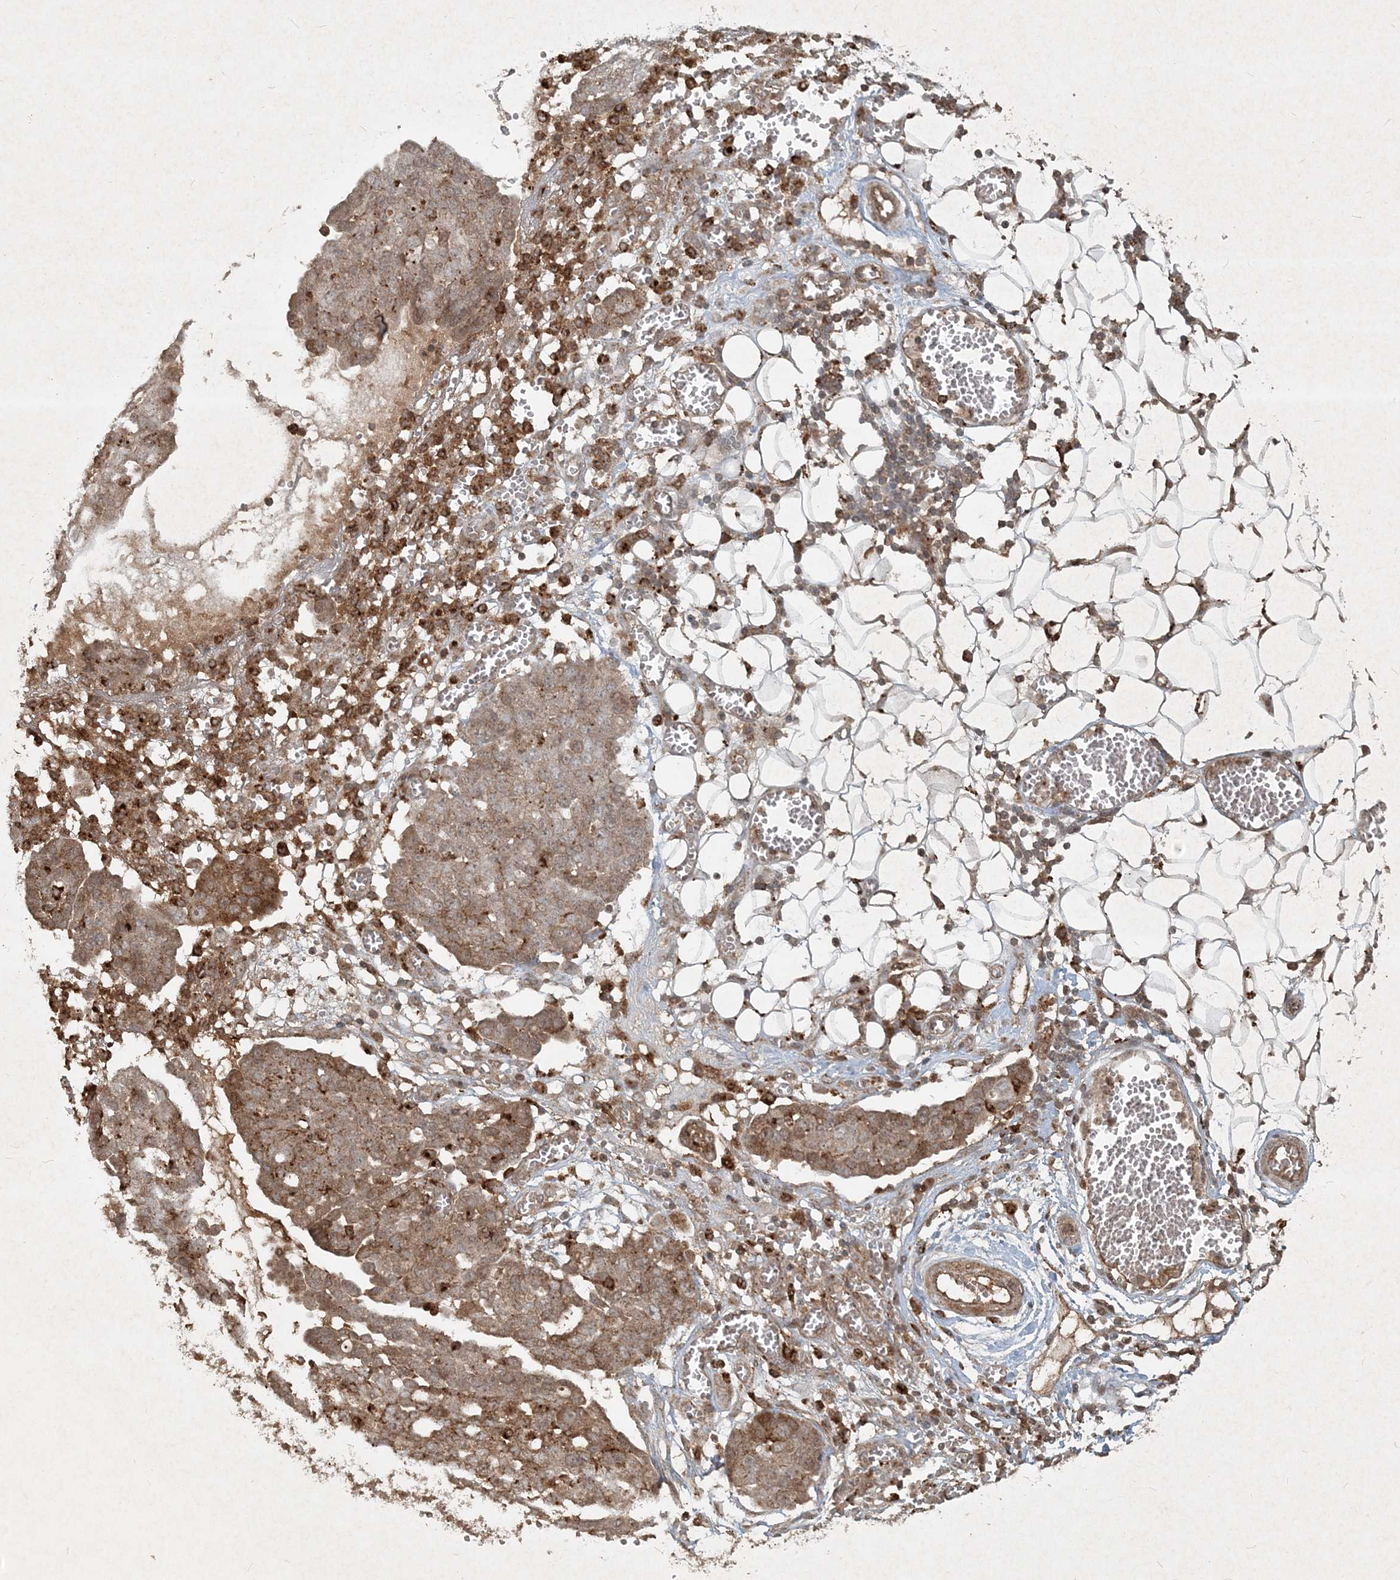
{"staining": {"intensity": "weak", "quantity": ">75%", "location": "cytoplasmic/membranous"}, "tissue": "ovarian cancer", "cell_type": "Tumor cells", "image_type": "cancer", "snomed": [{"axis": "morphology", "description": "Cystadenocarcinoma, serous, NOS"}, {"axis": "topography", "description": "Soft tissue"}, {"axis": "topography", "description": "Ovary"}], "caption": "Brown immunohistochemical staining in human ovarian cancer displays weak cytoplasmic/membranous positivity in approximately >75% of tumor cells.", "gene": "NARS1", "patient": {"sex": "female", "age": 57}}